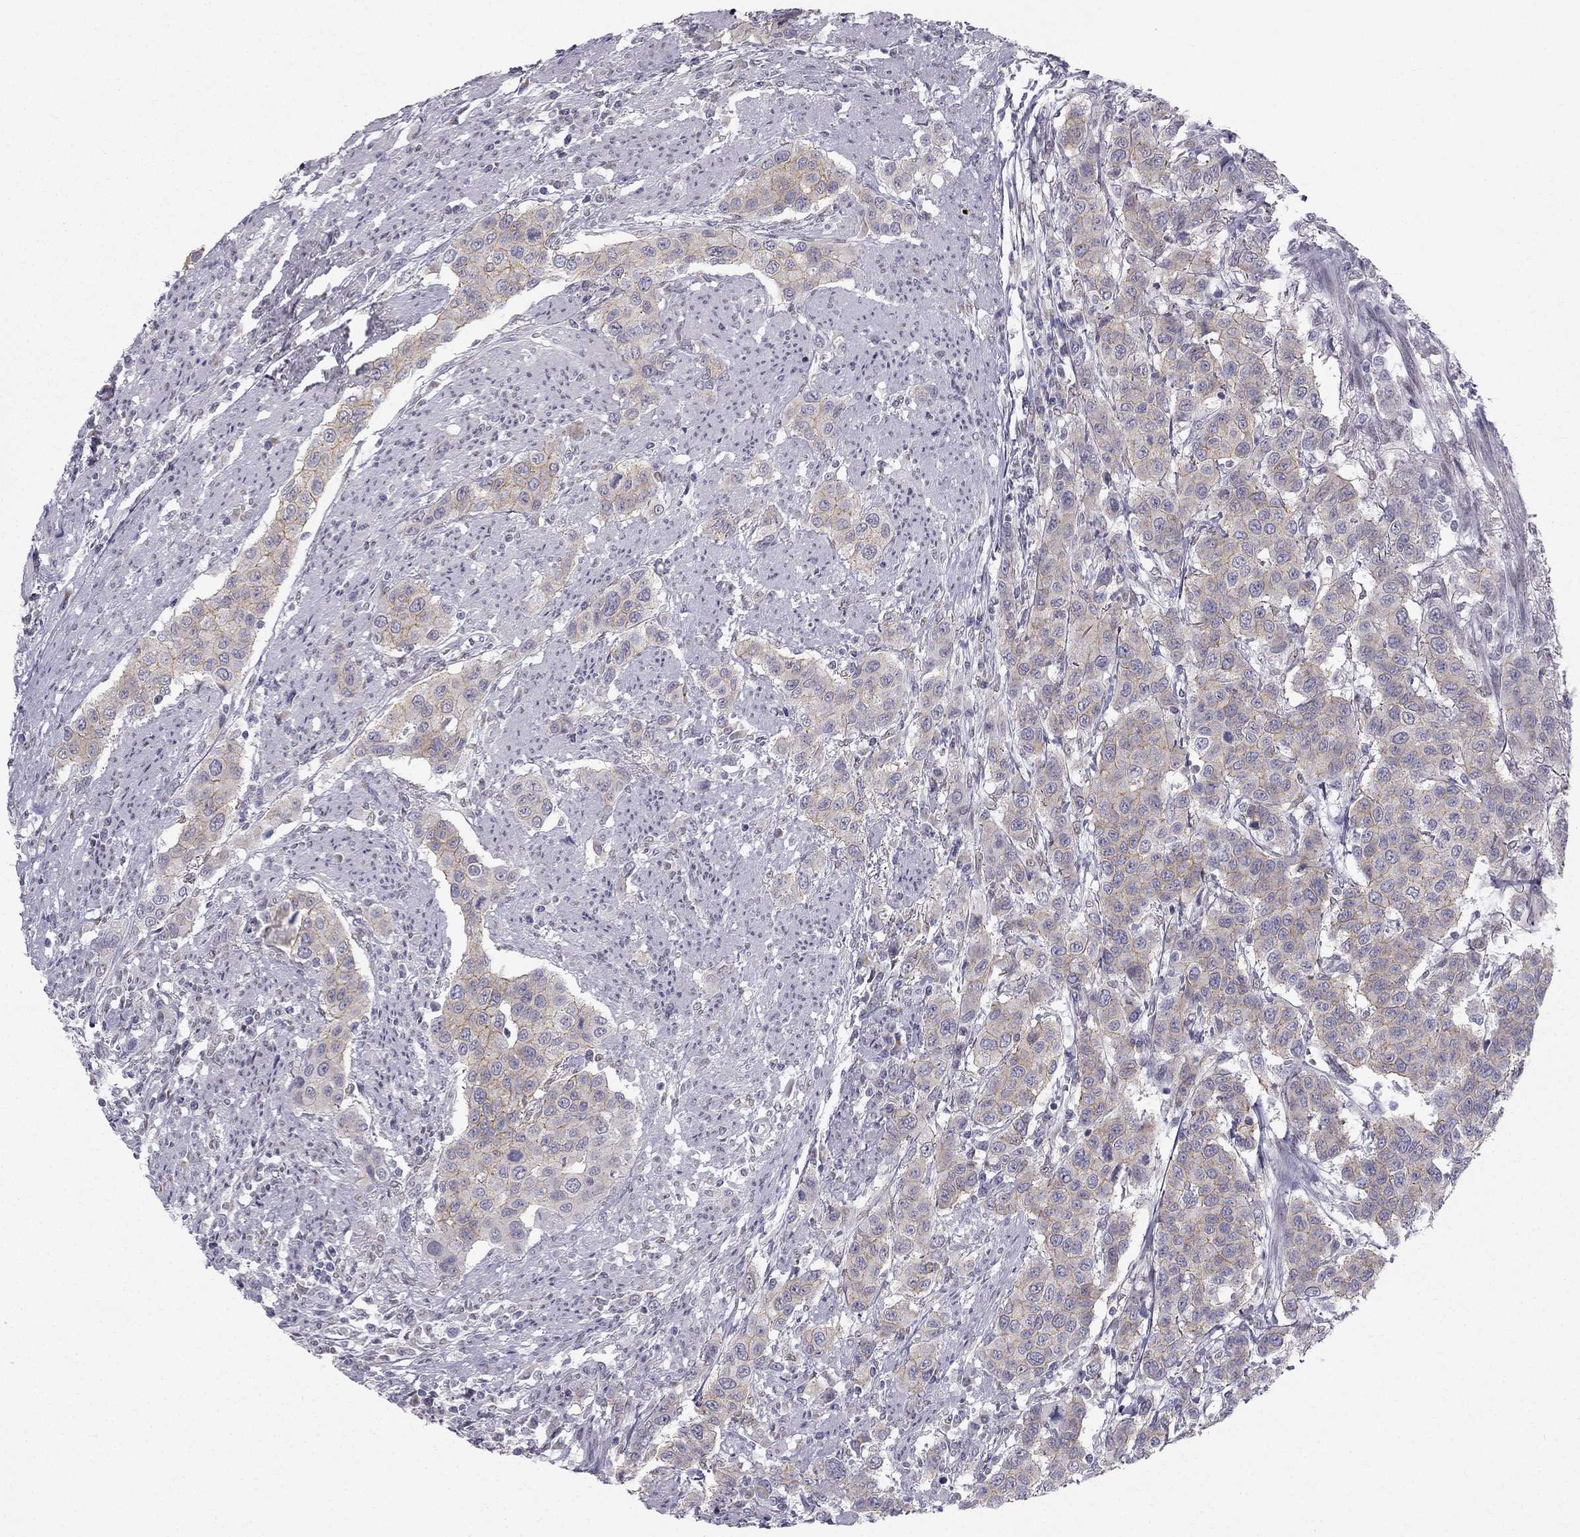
{"staining": {"intensity": "weak", "quantity": ">75%", "location": "cytoplasmic/membranous"}, "tissue": "urothelial cancer", "cell_type": "Tumor cells", "image_type": "cancer", "snomed": [{"axis": "morphology", "description": "Urothelial carcinoma, High grade"}, {"axis": "topography", "description": "Urinary bladder"}], "caption": "Tumor cells show low levels of weak cytoplasmic/membranous expression in about >75% of cells in human urothelial cancer. (DAB IHC with brightfield microscopy, high magnification).", "gene": "TRPS1", "patient": {"sex": "female", "age": 58}}